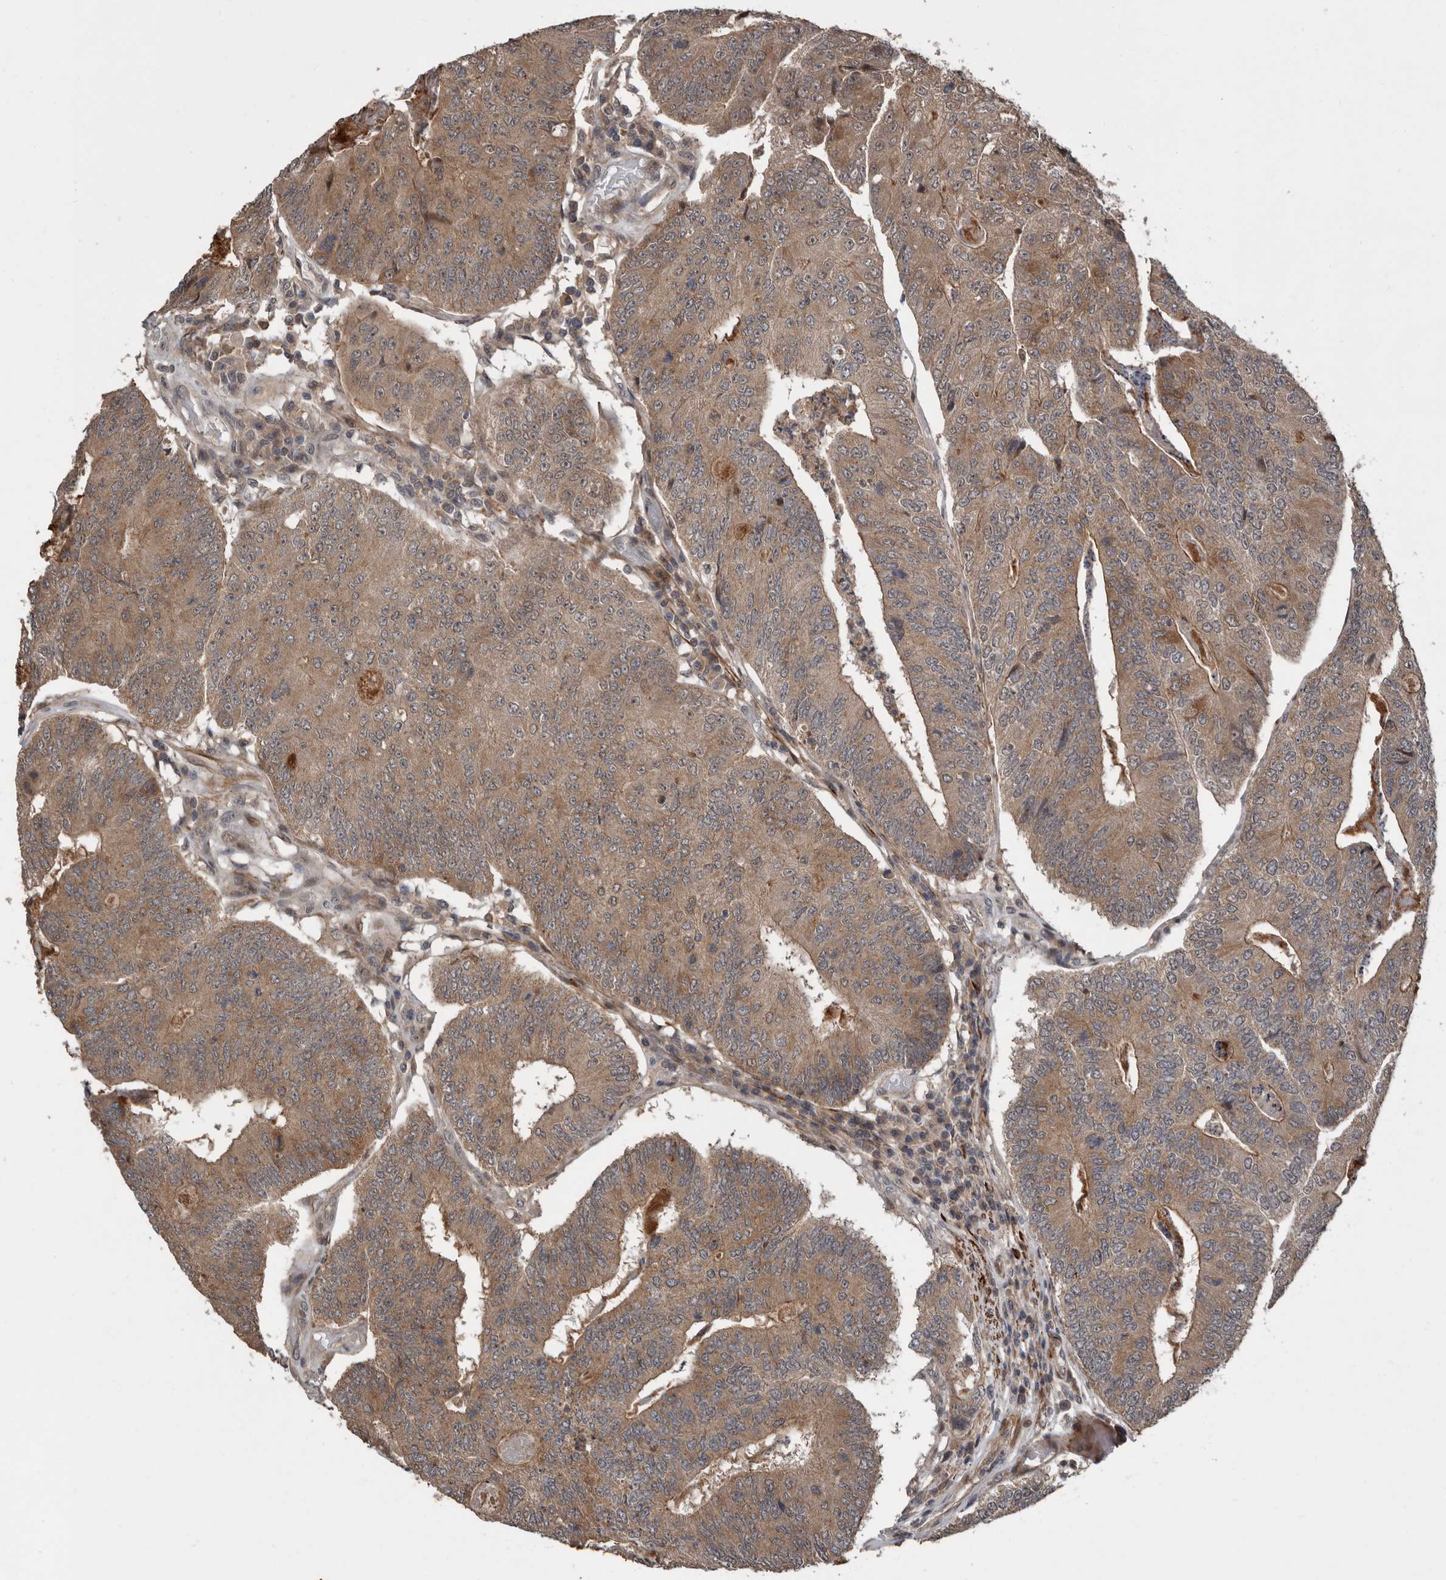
{"staining": {"intensity": "moderate", "quantity": ">75%", "location": "cytoplasmic/membranous"}, "tissue": "colorectal cancer", "cell_type": "Tumor cells", "image_type": "cancer", "snomed": [{"axis": "morphology", "description": "Adenocarcinoma, NOS"}, {"axis": "topography", "description": "Colon"}], "caption": "Immunohistochemistry micrograph of adenocarcinoma (colorectal) stained for a protein (brown), which demonstrates medium levels of moderate cytoplasmic/membranous staining in about >75% of tumor cells.", "gene": "FGFR4", "patient": {"sex": "female", "age": 67}}